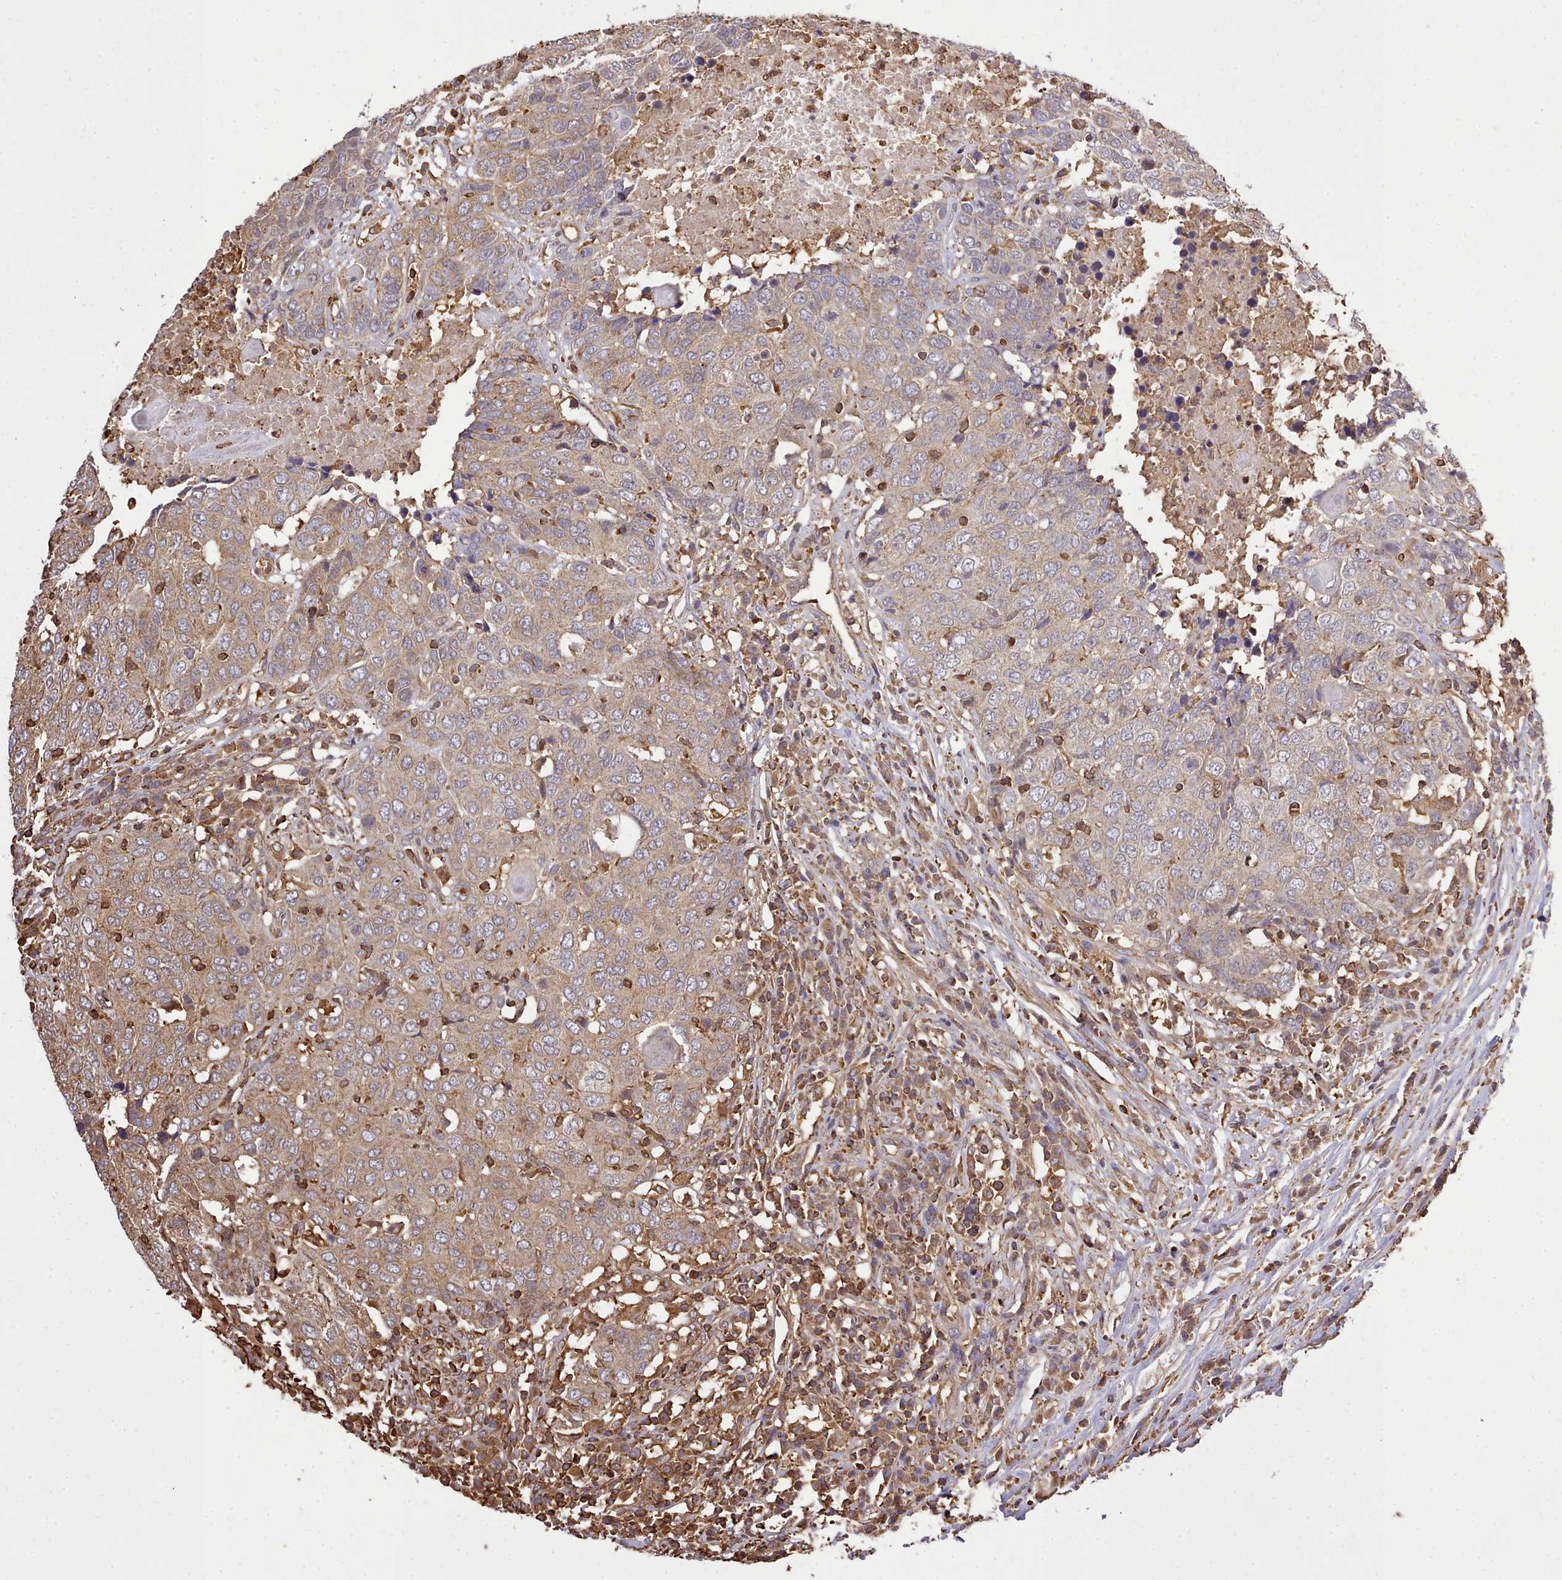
{"staining": {"intensity": "moderate", "quantity": "25%-75%", "location": "cytoplasmic/membranous"}, "tissue": "head and neck cancer", "cell_type": "Tumor cells", "image_type": "cancer", "snomed": [{"axis": "morphology", "description": "Squamous cell carcinoma, NOS"}, {"axis": "topography", "description": "Head-Neck"}], "caption": "Moderate cytoplasmic/membranous staining is identified in about 25%-75% of tumor cells in head and neck cancer (squamous cell carcinoma).", "gene": "CAPZA1", "patient": {"sex": "male", "age": 66}}